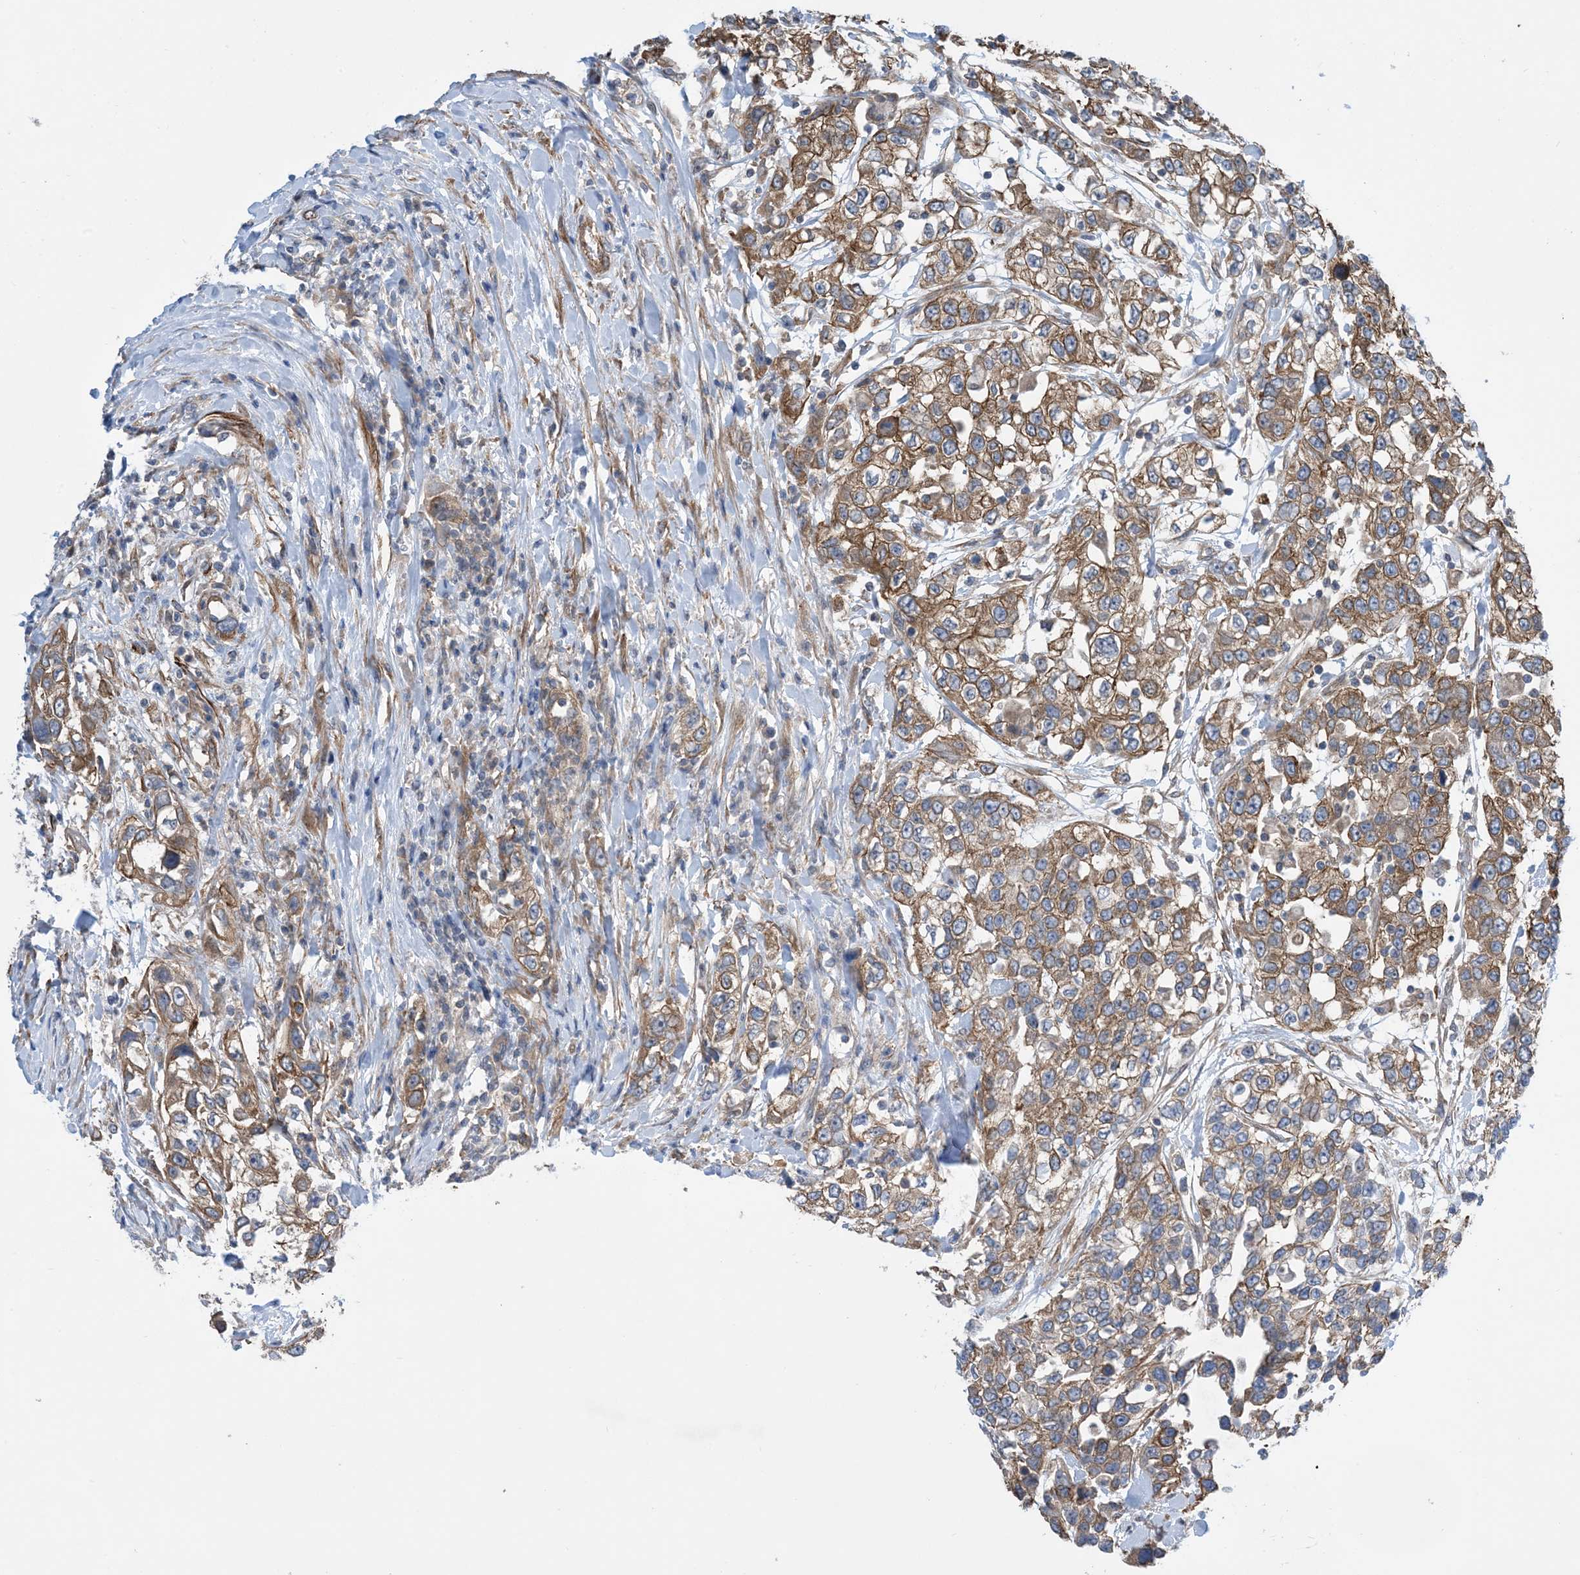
{"staining": {"intensity": "moderate", "quantity": ">75%", "location": "cytoplasmic/membranous"}, "tissue": "urothelial cancer", "cell_type": "Tumor cells", "image_type": "cancer", "snomed": [{"axis": "morphology", "description": "Urothelial carcinoma, High grade"}, {"axis": "topography", "description": "Urinary bladder"}], "caption": "A brown stain shows moderate cytoplasmic/membranous staining of a protein in urothelial cancer tumor cells. (Stains: DAB in brown, nuclei in blue, Microscopy: brightfield microscopy at high magnification).", "gene": "EHBP1", "patient": {"sex": "female", "age": 80}}